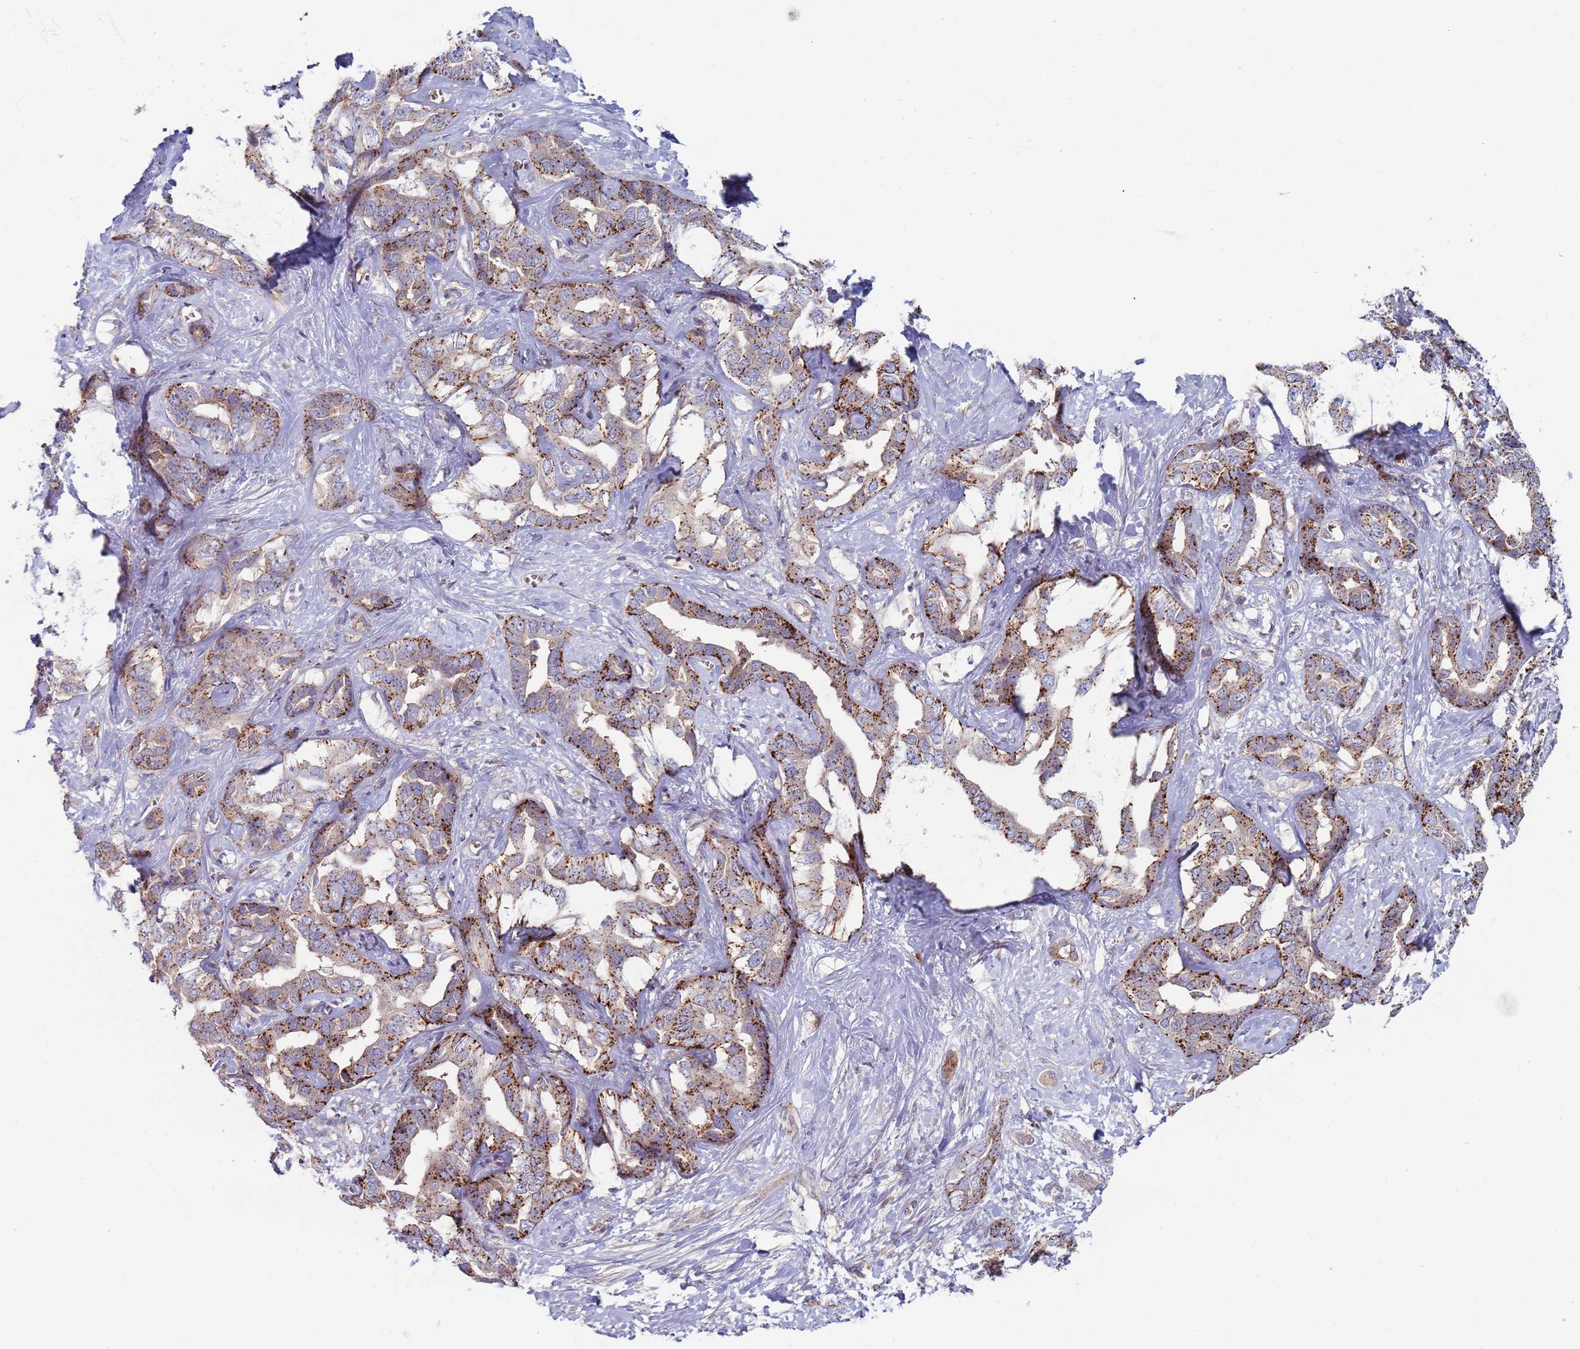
{"staining": {"intensity": "strong", "quantity": "25%-75%", "location": "cytoplasmic/membranous"}, "tissue": "liver cancer", "cell_type": "Tumor cells", "image_type": "cancer", "snomed": [{"axis": "morphology", "description": "Cholangiocarcinoma"}, {"axis": "topography", "description": "Liver"}], "caption": "Brown immunohistochemical staining in liver cholangiocarcinoma shows strong cytoplasmic/membranous positivity in approximately 25%-75% of tumor cells.", "gene": "MALRD1", "patient": {"sex": "male", "age": 59}}